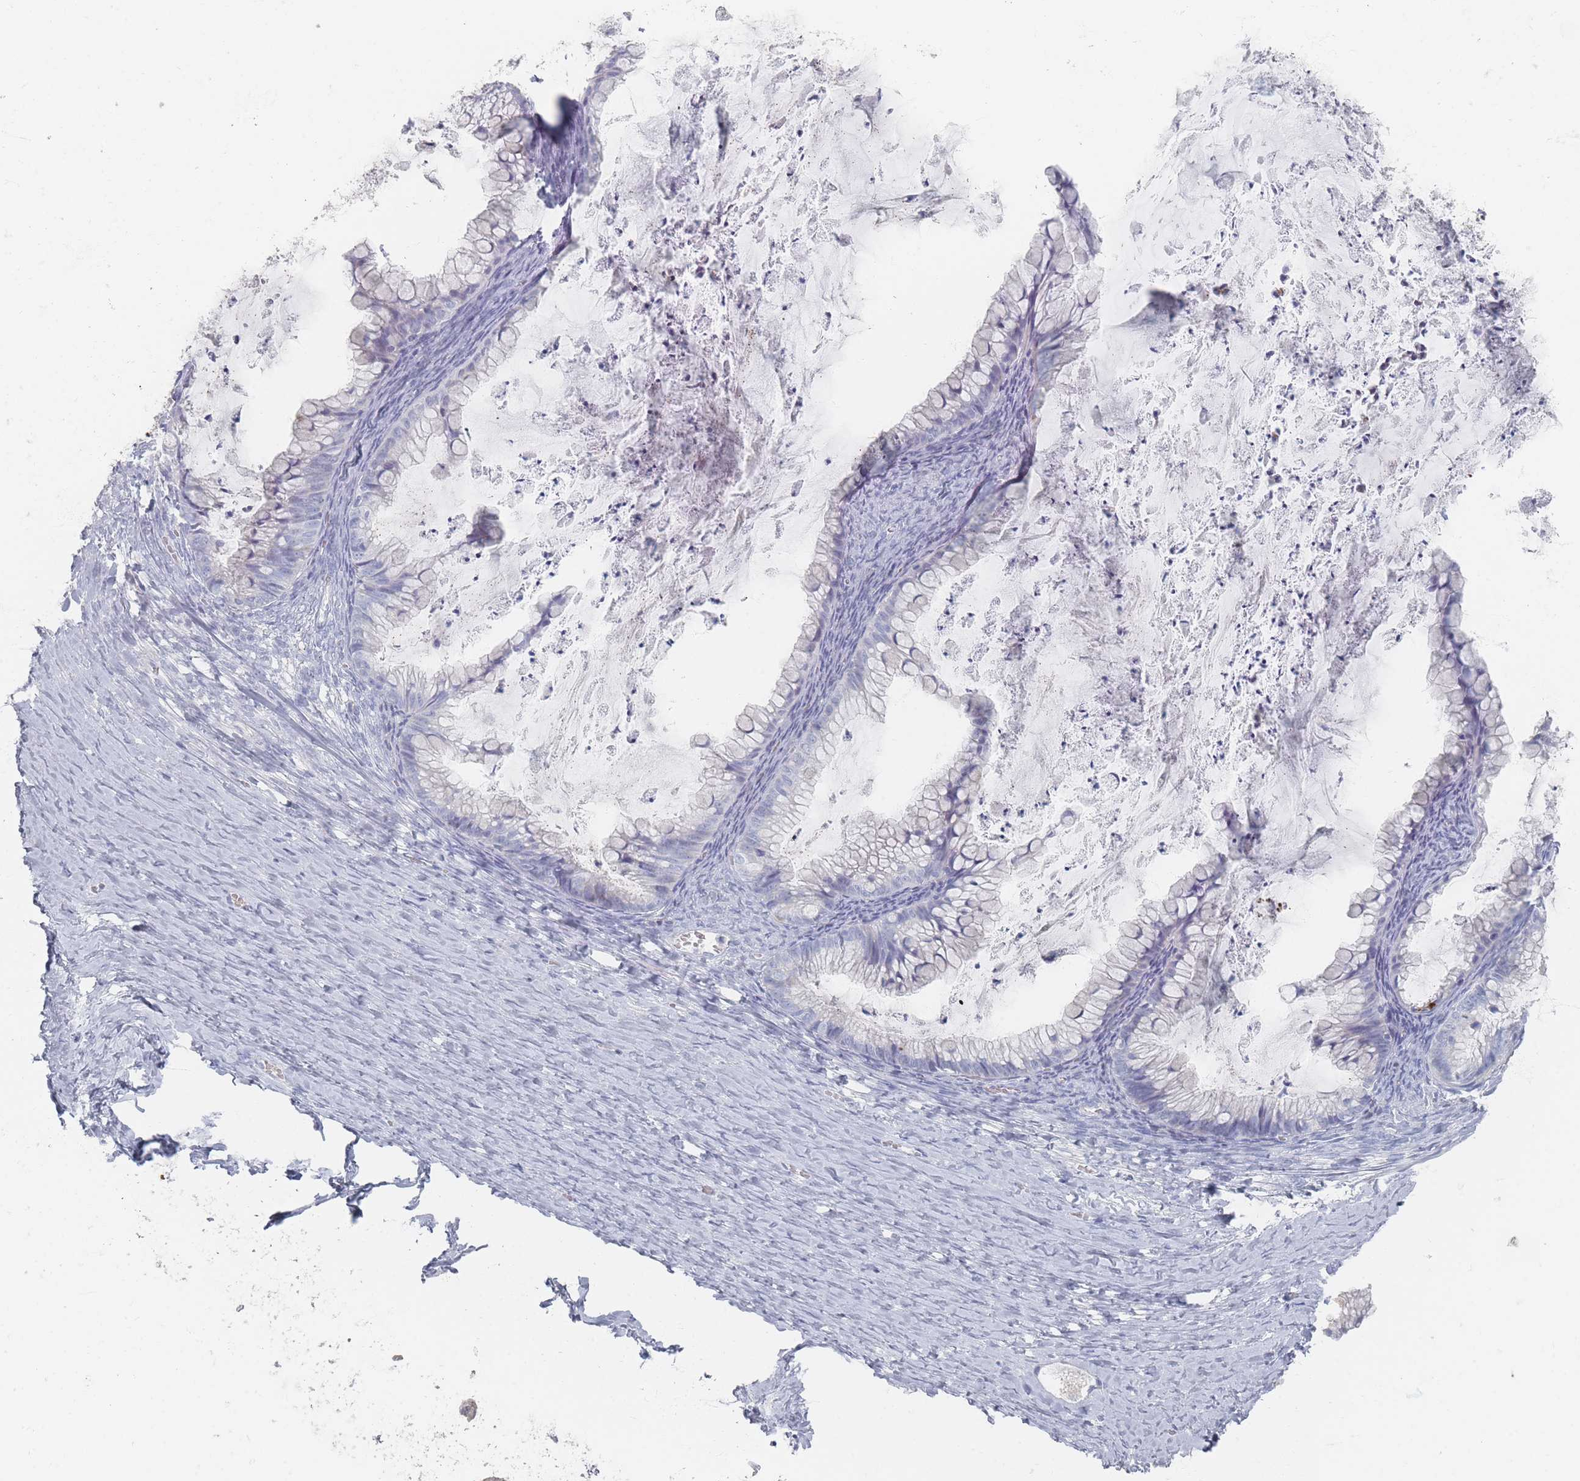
{"staining": {"intensity": "negative", "quantity": "none", "location": "none"}, "tissue": "ovarian cancer", "cell_type": "Tumor cells", "image_type": "cancer", "snomed": [{"axis": "morphology", "description": "Cystadenocarcinoma, mucinous, NOS"}, {"axis": "topography", "description": "Ovary"}], "caption": "This is an immunohistochemistry image of mucinous cystadenocarcinoma (ovarian). There is no staining in tumor cells.", "gene": "HELZ2", "patient": {"sex": "female", "age": 35}}